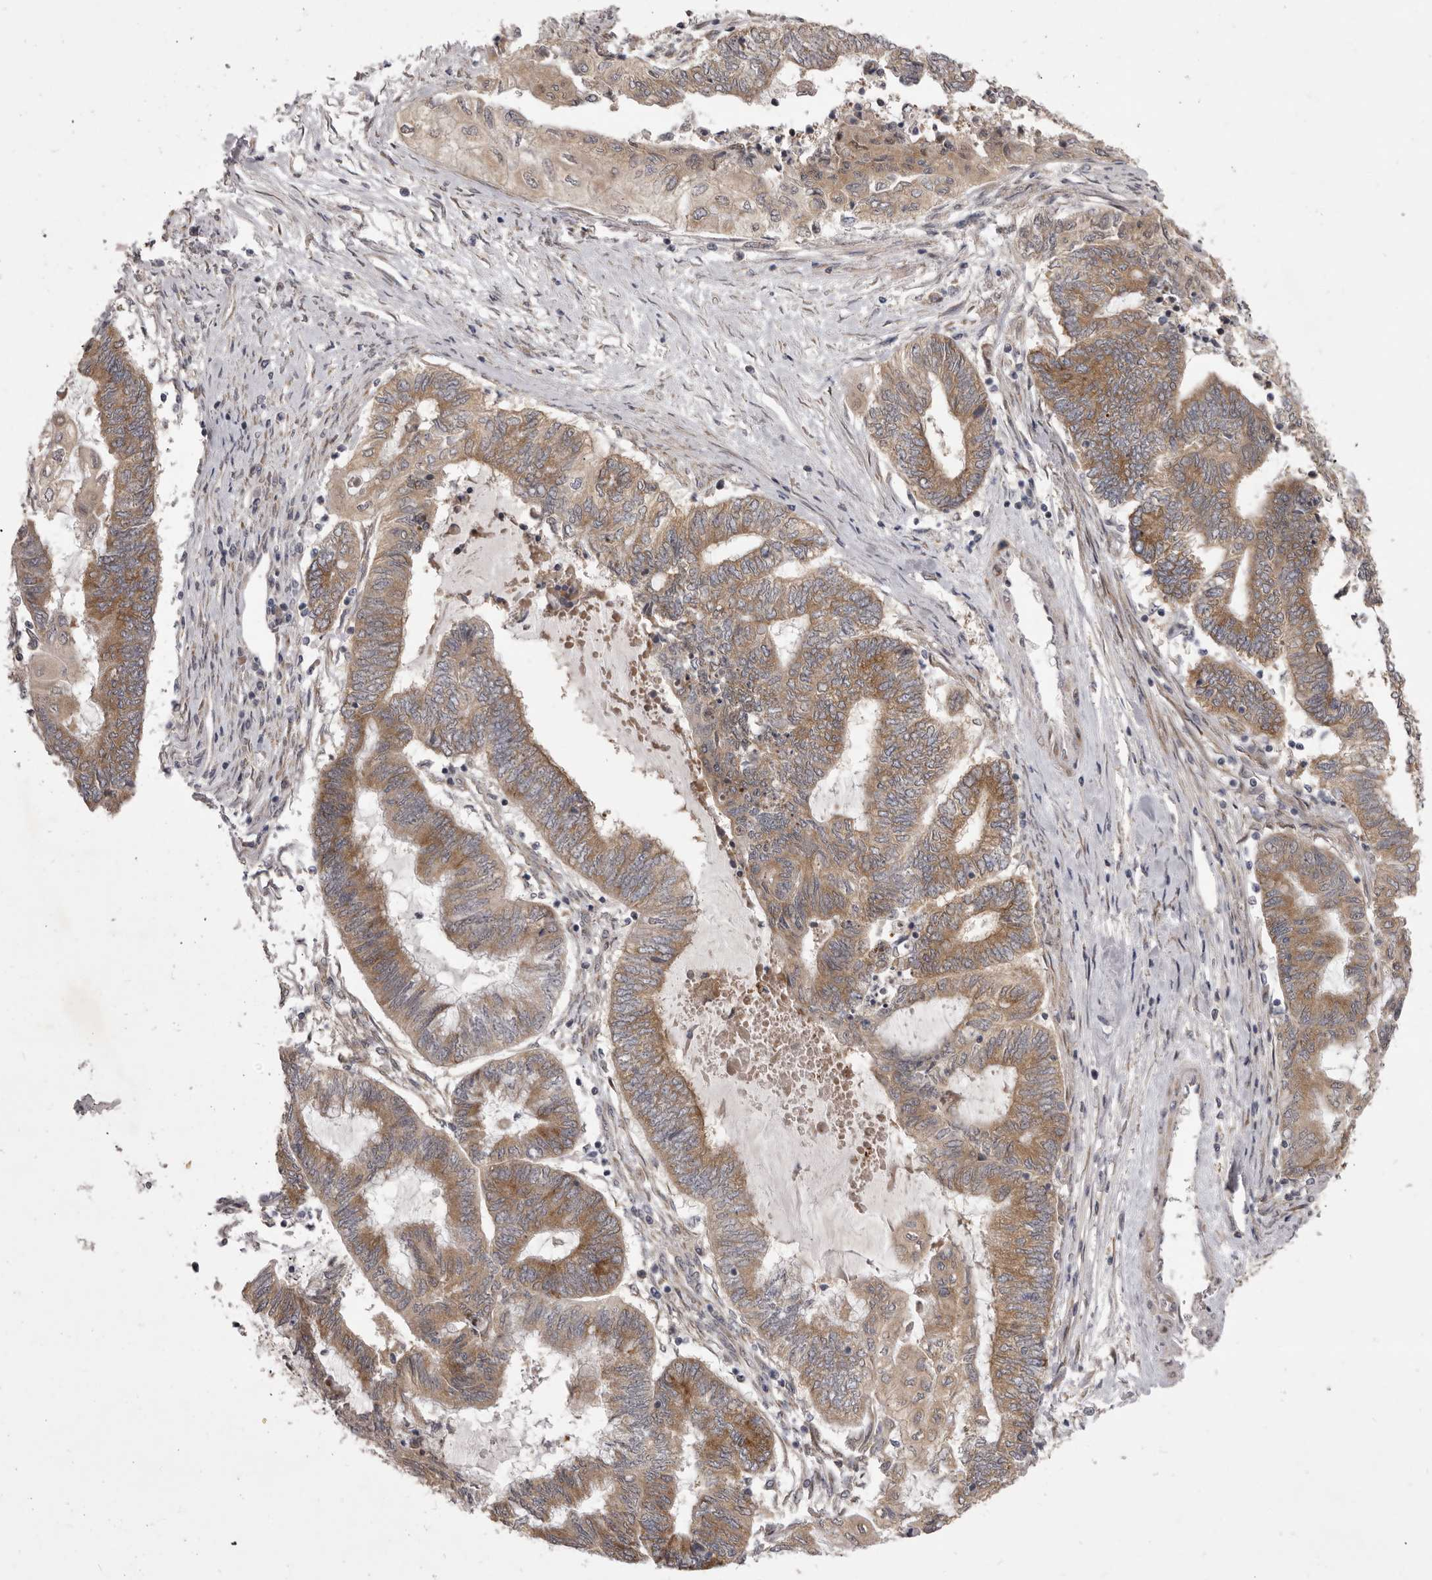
{"staining": {"intensity": "moderate", "quantity": ">75%", "location": "cytoplasmic/membranous"}, "tissue": "endometrial cancer", "cell_type": "Tumor cells", "image_type": "cancer", "snomed": [{"axis": "morphology", "description": "Adenocarcinoma, NOS"}, {"axis": "topography", "description": "Uterus"}, {"axis": "topography", "description": "Endometrium"}], "caption": "DAB (3,3'-diaminobenzidine) immunohistochemical staining of human endometrial cancer (adenocarcinoma) displays moderate cytoplasmic/membranous protein staining in approximately >75% of tumor cells.", "gene": "TBC1D8B", "patient": {"sex": "female", "age": 70}}